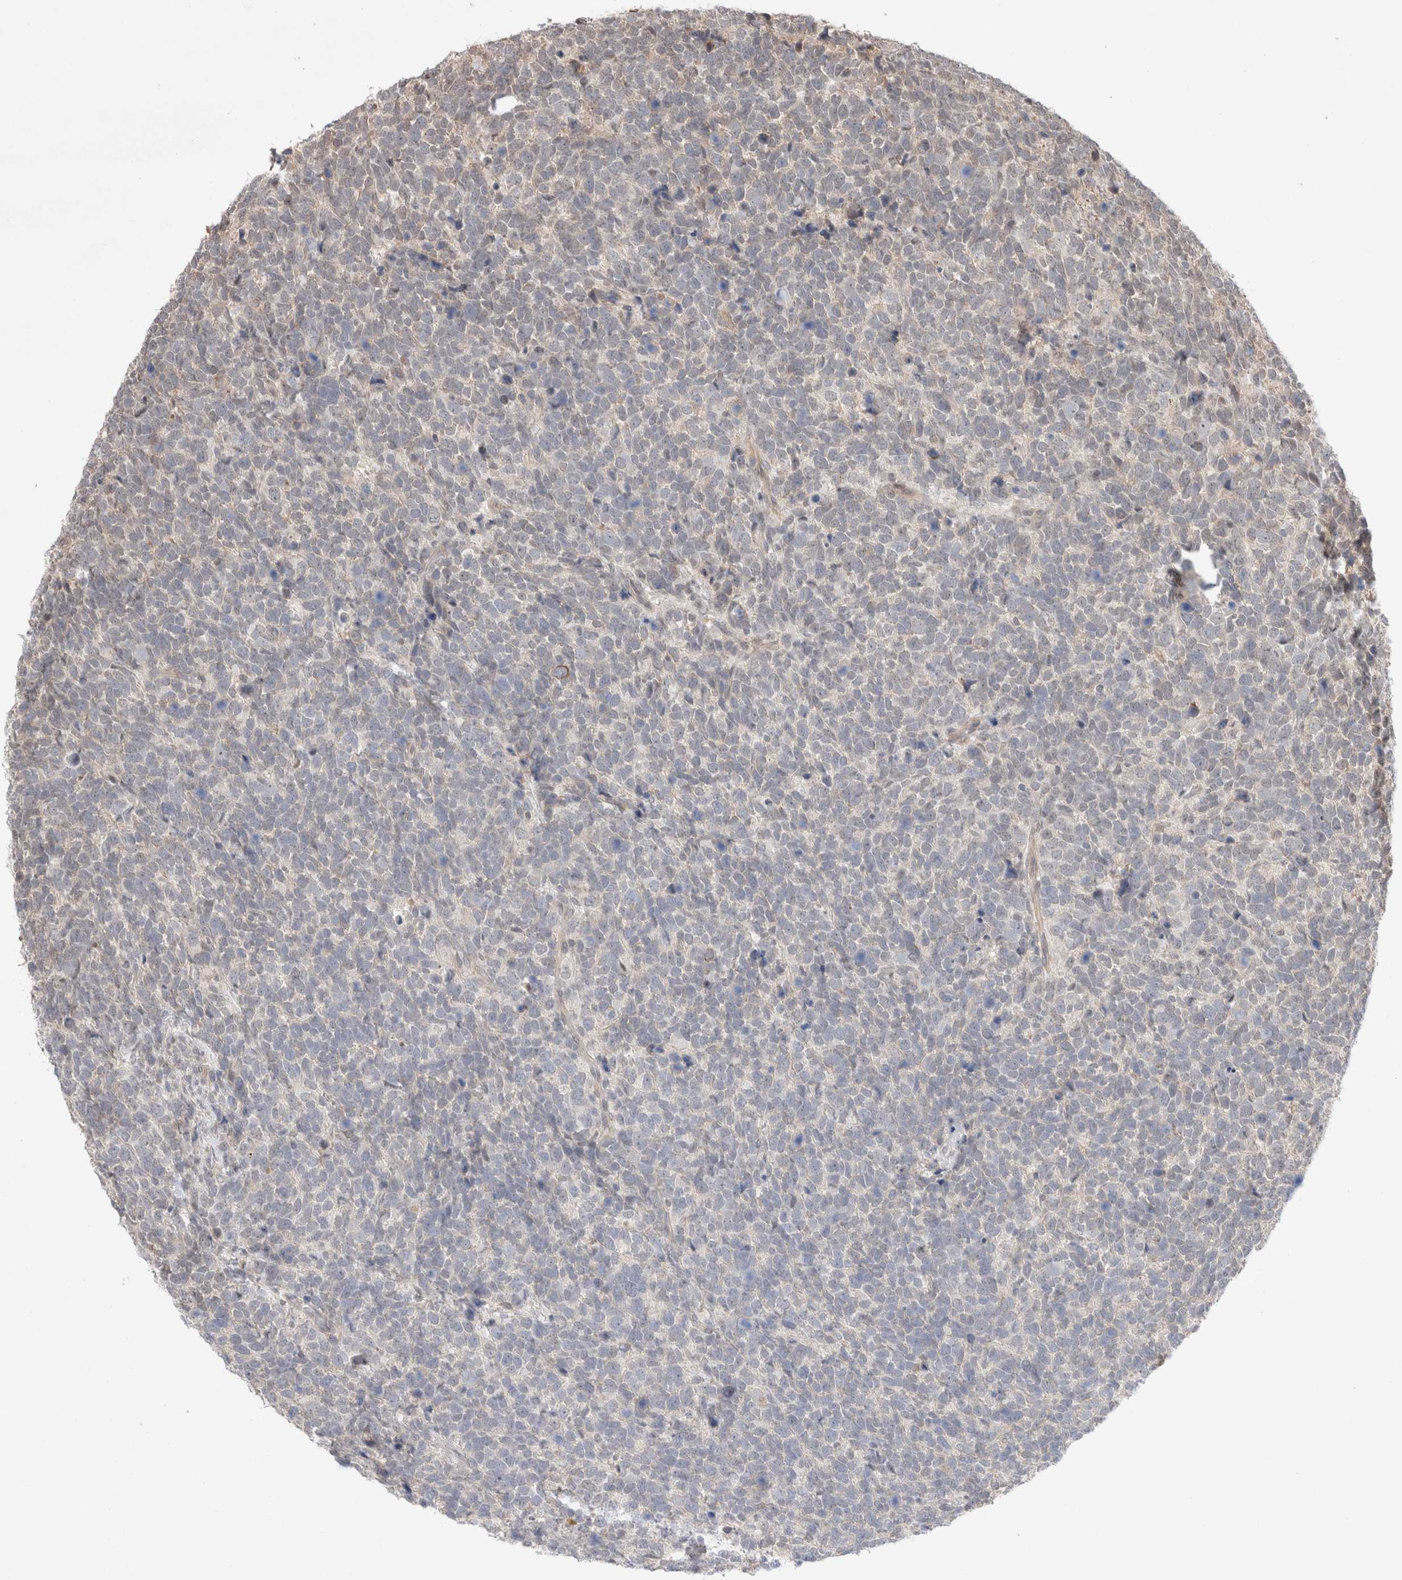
{"staining": {"intensity": "negative", "quantity": "none", "location": "none"}, "tissue": "urothelial cancer", "cell_type": "Tumor cells", "image_type": "cancer", "snomed": [{"axis": "morphology", "description": "Urothelial carcinoma, High grade"}, {"axis": "topography", "description": "Urinary bladder"}], "caption": "The immunohistochemistry micrograph has no significant staining in tumor cells of urothelial carcinoma (high-grade) tissue. The staining was performed using DAB (3,3'-diaminobenzidine) to visualize the protein expression in brown, while the nuclei were stained in blue with hematoxylin (Magnification: 20x).", "gene": "SYDE2", "patient": {"sex": "female", "age": 82}}